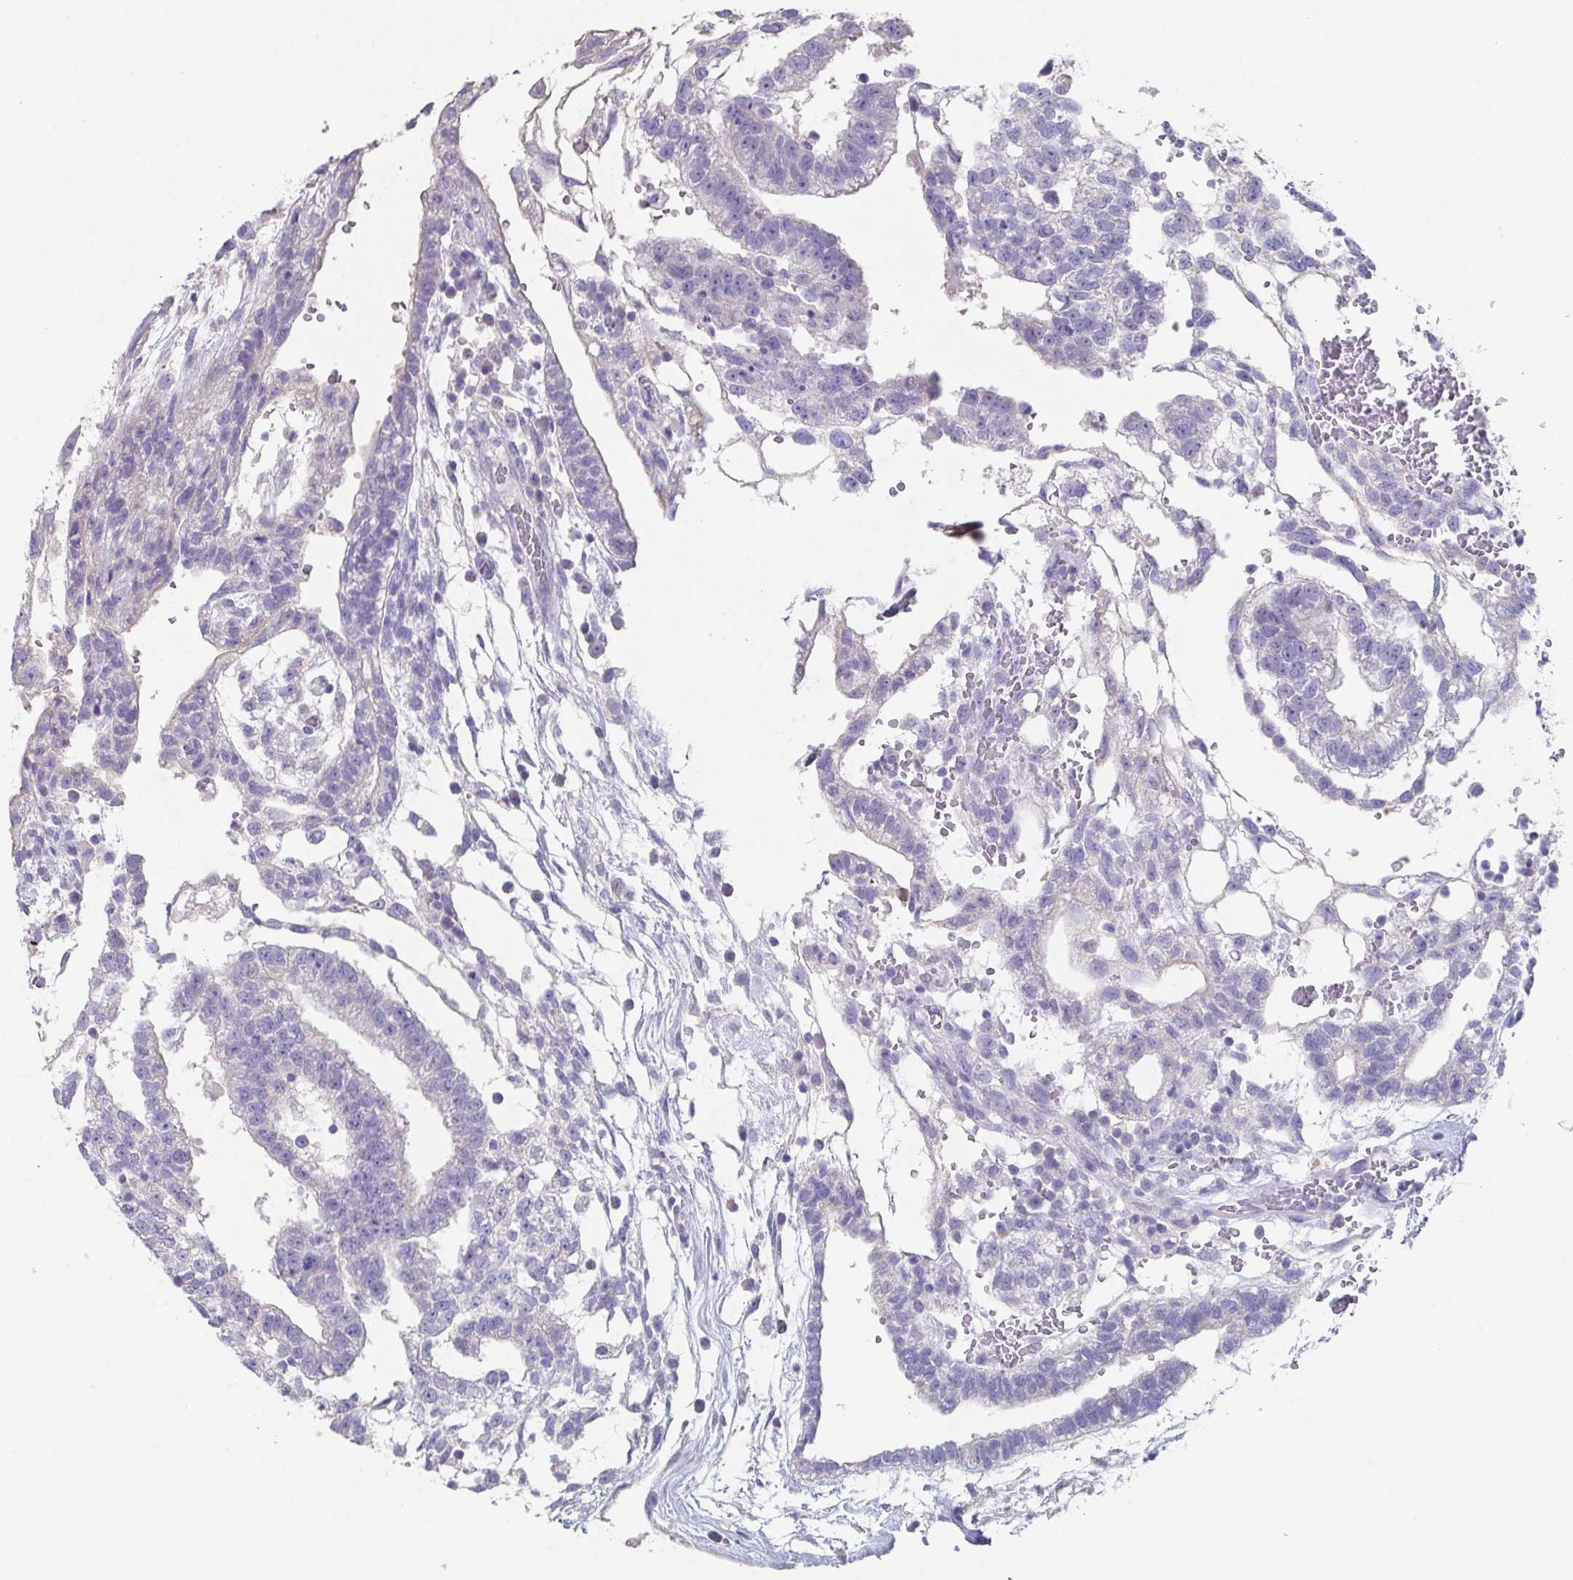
{"staining": {"intensity": "negative", "quantity": "none", "location": "none"}, "tissue": "testis cancer", "cell_type": "Tumor cells", "image_type": "cancer", "snomed": [{"axis": "morphology", "description": "Carcinoma, Embryonal, NOS"}, {"axis": "topography", "description": "Testis"}], "caption": "DAB immunohistochemical staining of human testis cancer (embryonal carcinoma) demonstrates no significant staining in tumor cells.", "gene": "SLC44A4", "patient": {"sex": "male", "age": 32}}